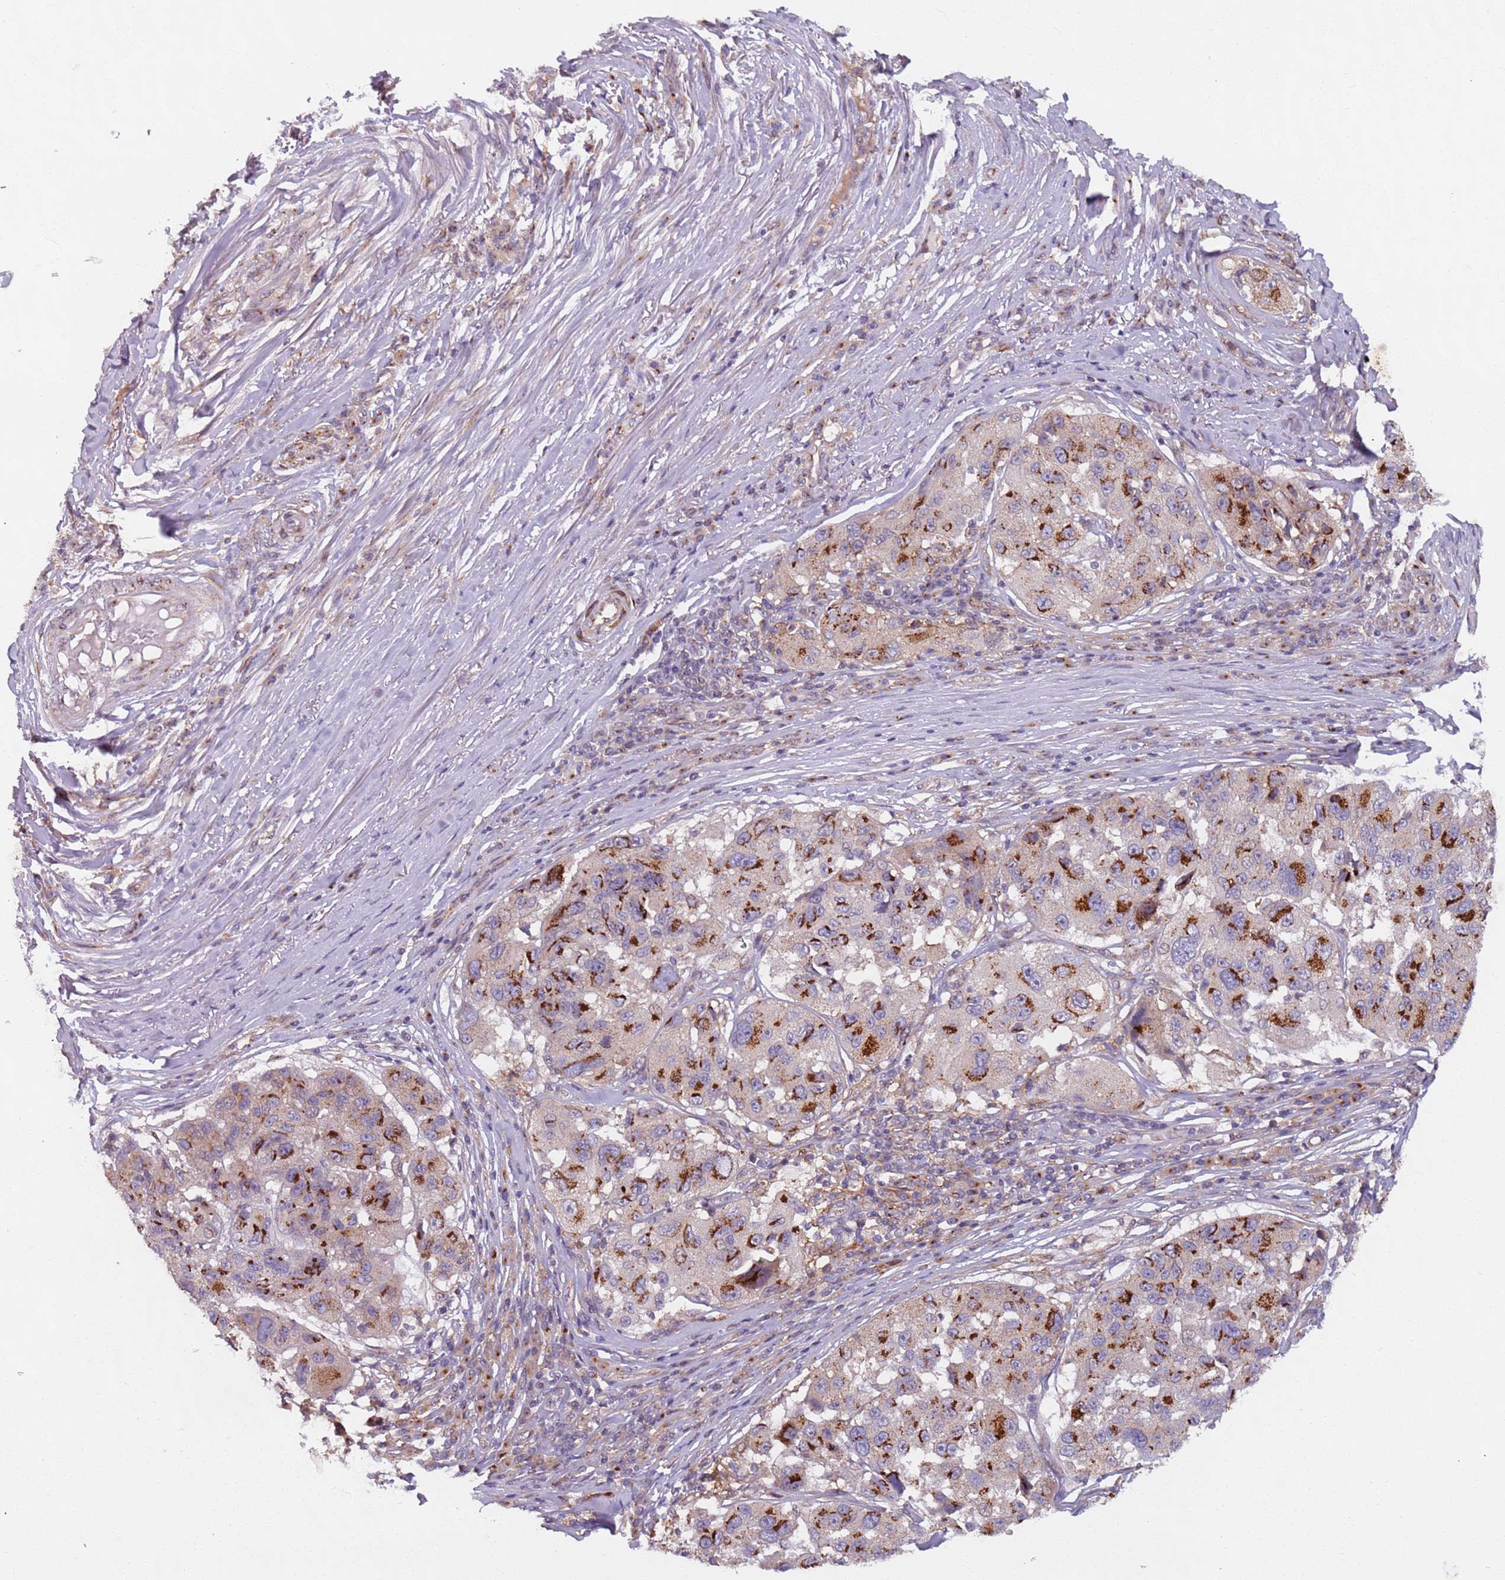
{"staining": {"intensity": "strong", "quantity": ">75%", "location": "cytoplasmic/membranous"}, "tissue": "melanoma", "cell_type": "Tumor cells", "image_type": "cancer", "snomed": [{"axis": "morphology", "description": "Malignant melanoma, NOS"}, {"axis": "topography", "description": "Skin"}], "caption": "Melanoma stained with a brown dye demonstrates strong cytoplasmic/membranous positive expression in about >75% of tumor cells.", "gene": "AKTIP", "patient": {"sex": "female", "age": 66}}